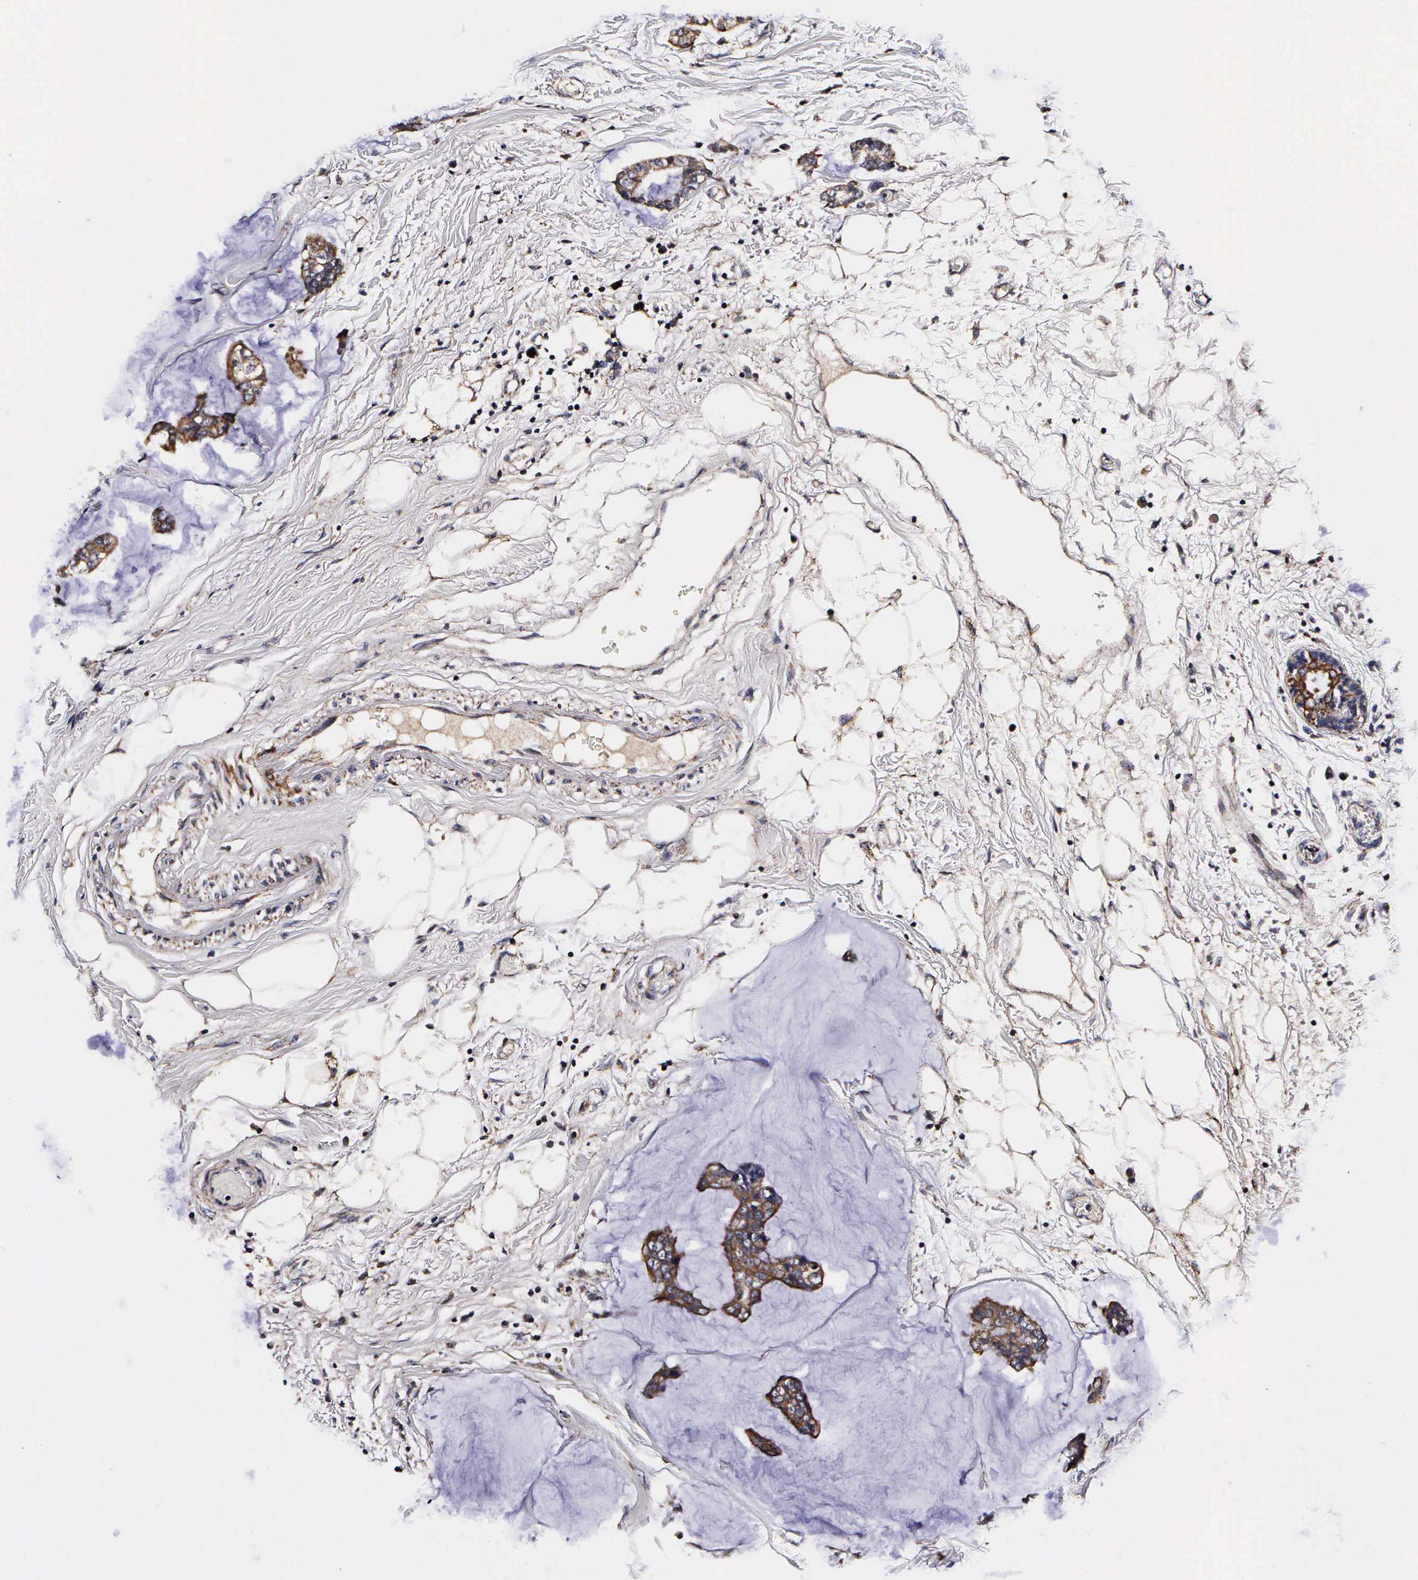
{"staining": {"intensity": "strong", "quantity": ">75%", "location": "cytoplasmic/membranous"}, "tissue": "breast cancer", "cell_type": "Tumor cells", "image_type": "cancer", "snomed": [{"axis": "morphology", "description": "Duct carcinoma"}, {"axis": "topography", "description": "Breast"}], "caption": "Immunohistochemistry (IHC) of human intraductal carcinoma (breast) demonstrates high levels of strong cytoplasmic/membranous expression in about >75% of tumor cells.", "gene": "PSMA3", "patient": {"sex": "female", "age": 93}}